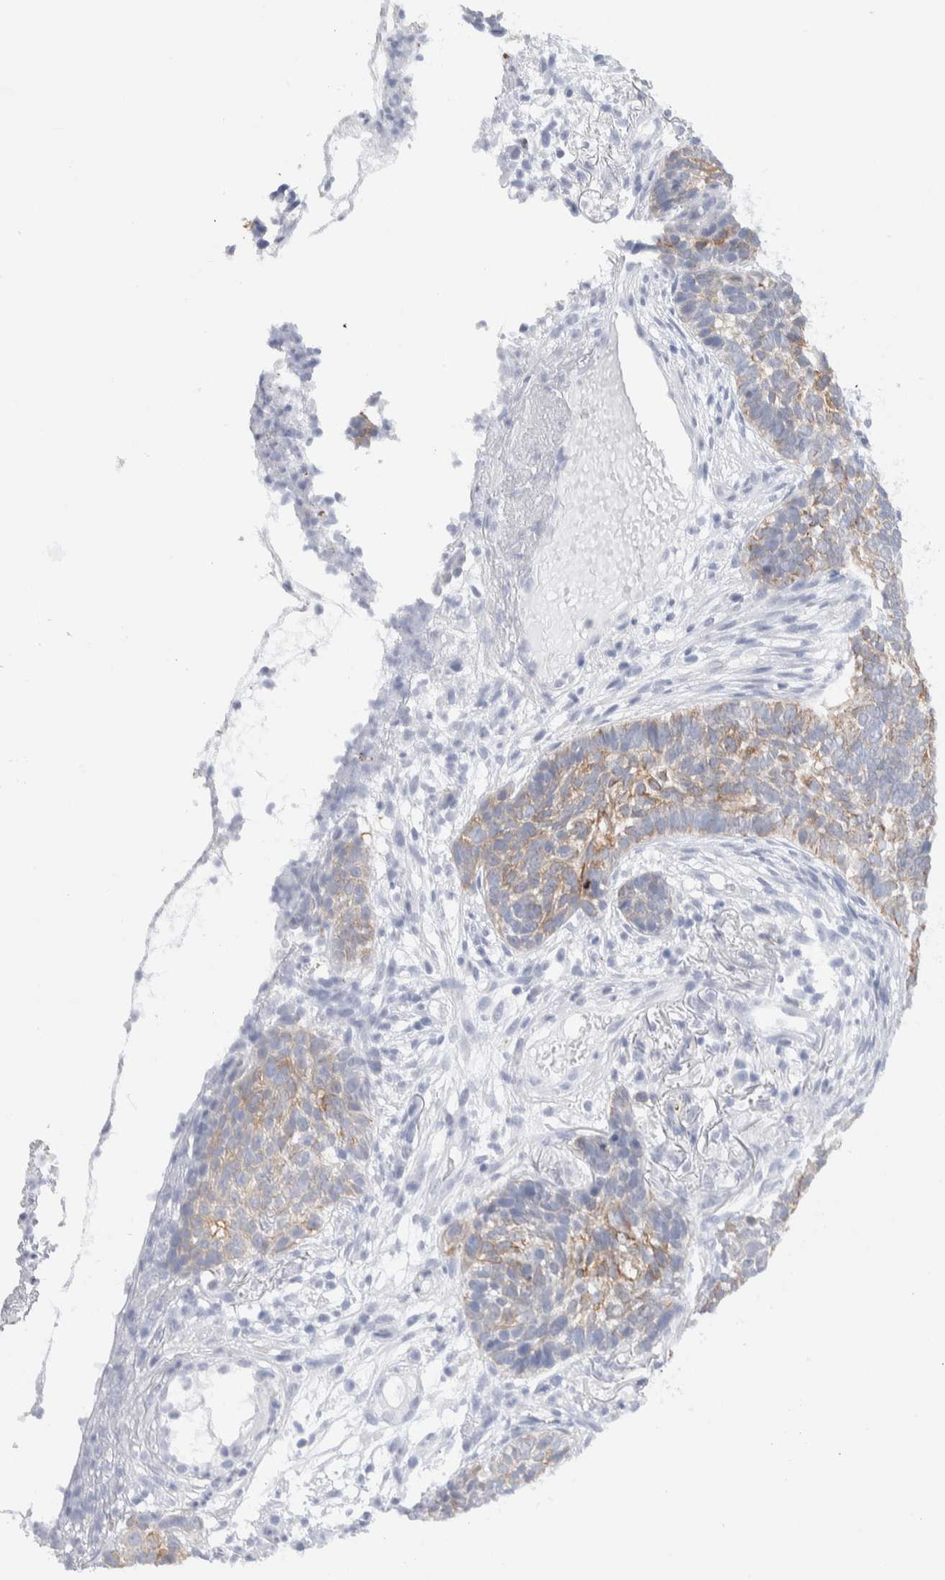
{"staining": {"intensity": "weak", "quantity": "<25%", "location": "cytoplasmic/membranous"}, "tissue": "skin cancer", "cell_type": "Tumor cells", "image_type": "cancer", "snomed": [{"axis": "morphology", "description": "Basal cell carcinoma"}, {"axis": "topography", "description": "Skin"}], "caption": "Skin cancer (basal cell carcinoma) stained for a protein using immunohistochemistry (IHC) demonstrates no staining tumor cells.", "gene": "C1orf112", "patient": {"sex": "male", "age": 85}}